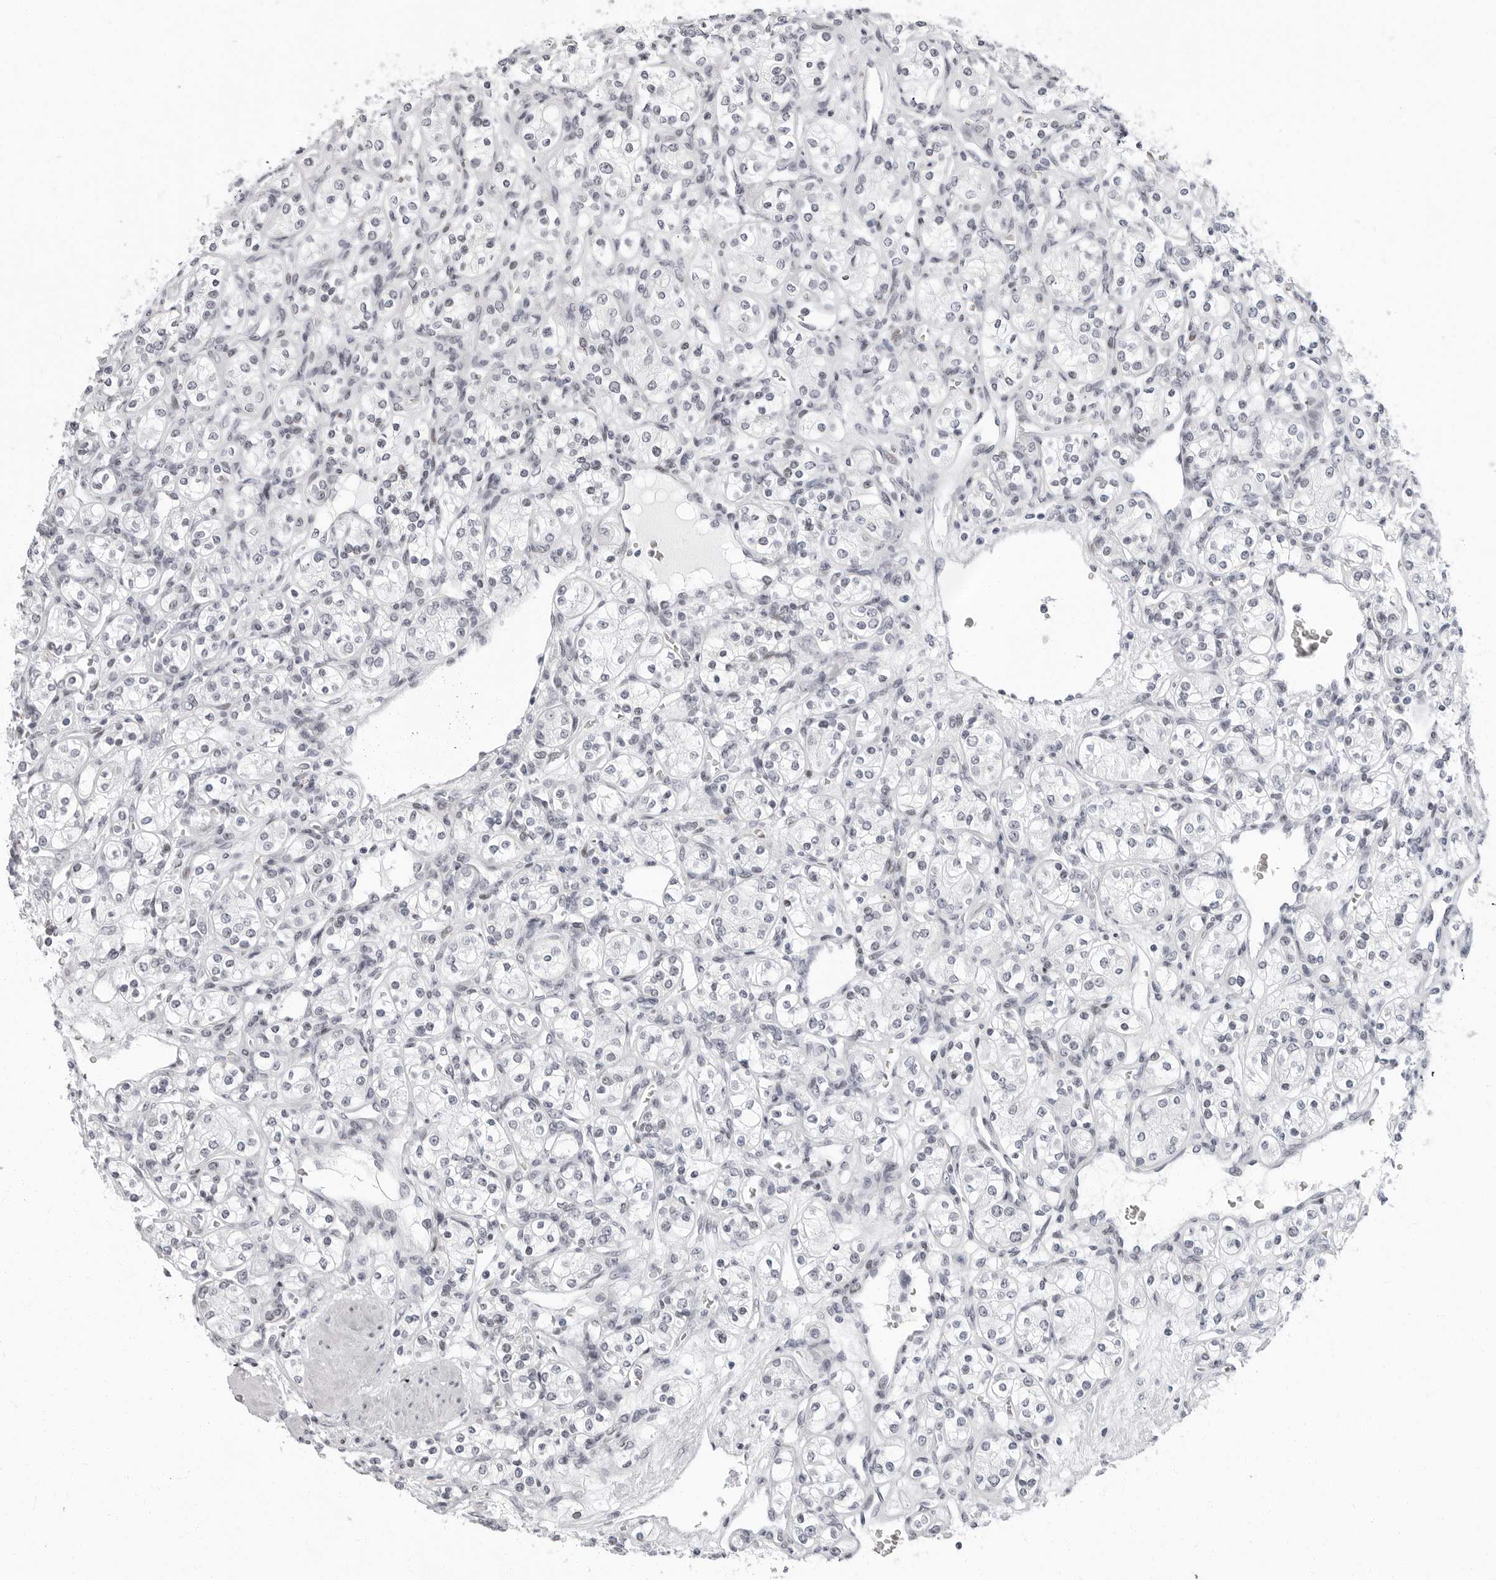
{"staining": {"intensity": "negative", "quantity": "none", "location": "none"}, "tissue": "renal cancer", "cell_type": "Tumor cells", "image_type": "cancer", "snomed": [{"axis": "morphology", "description": "Adenocarcinoma, NOS"}, {"axis": "topography", "description": "Kidney"}], "caption": "A high-resolution image shows immunohistochemistry staining of renal adenocarcinoma, which shows no significant staining in tumor cells.", "gene": "VEZF1", "patient": {"sex": "male", "age": 77}}